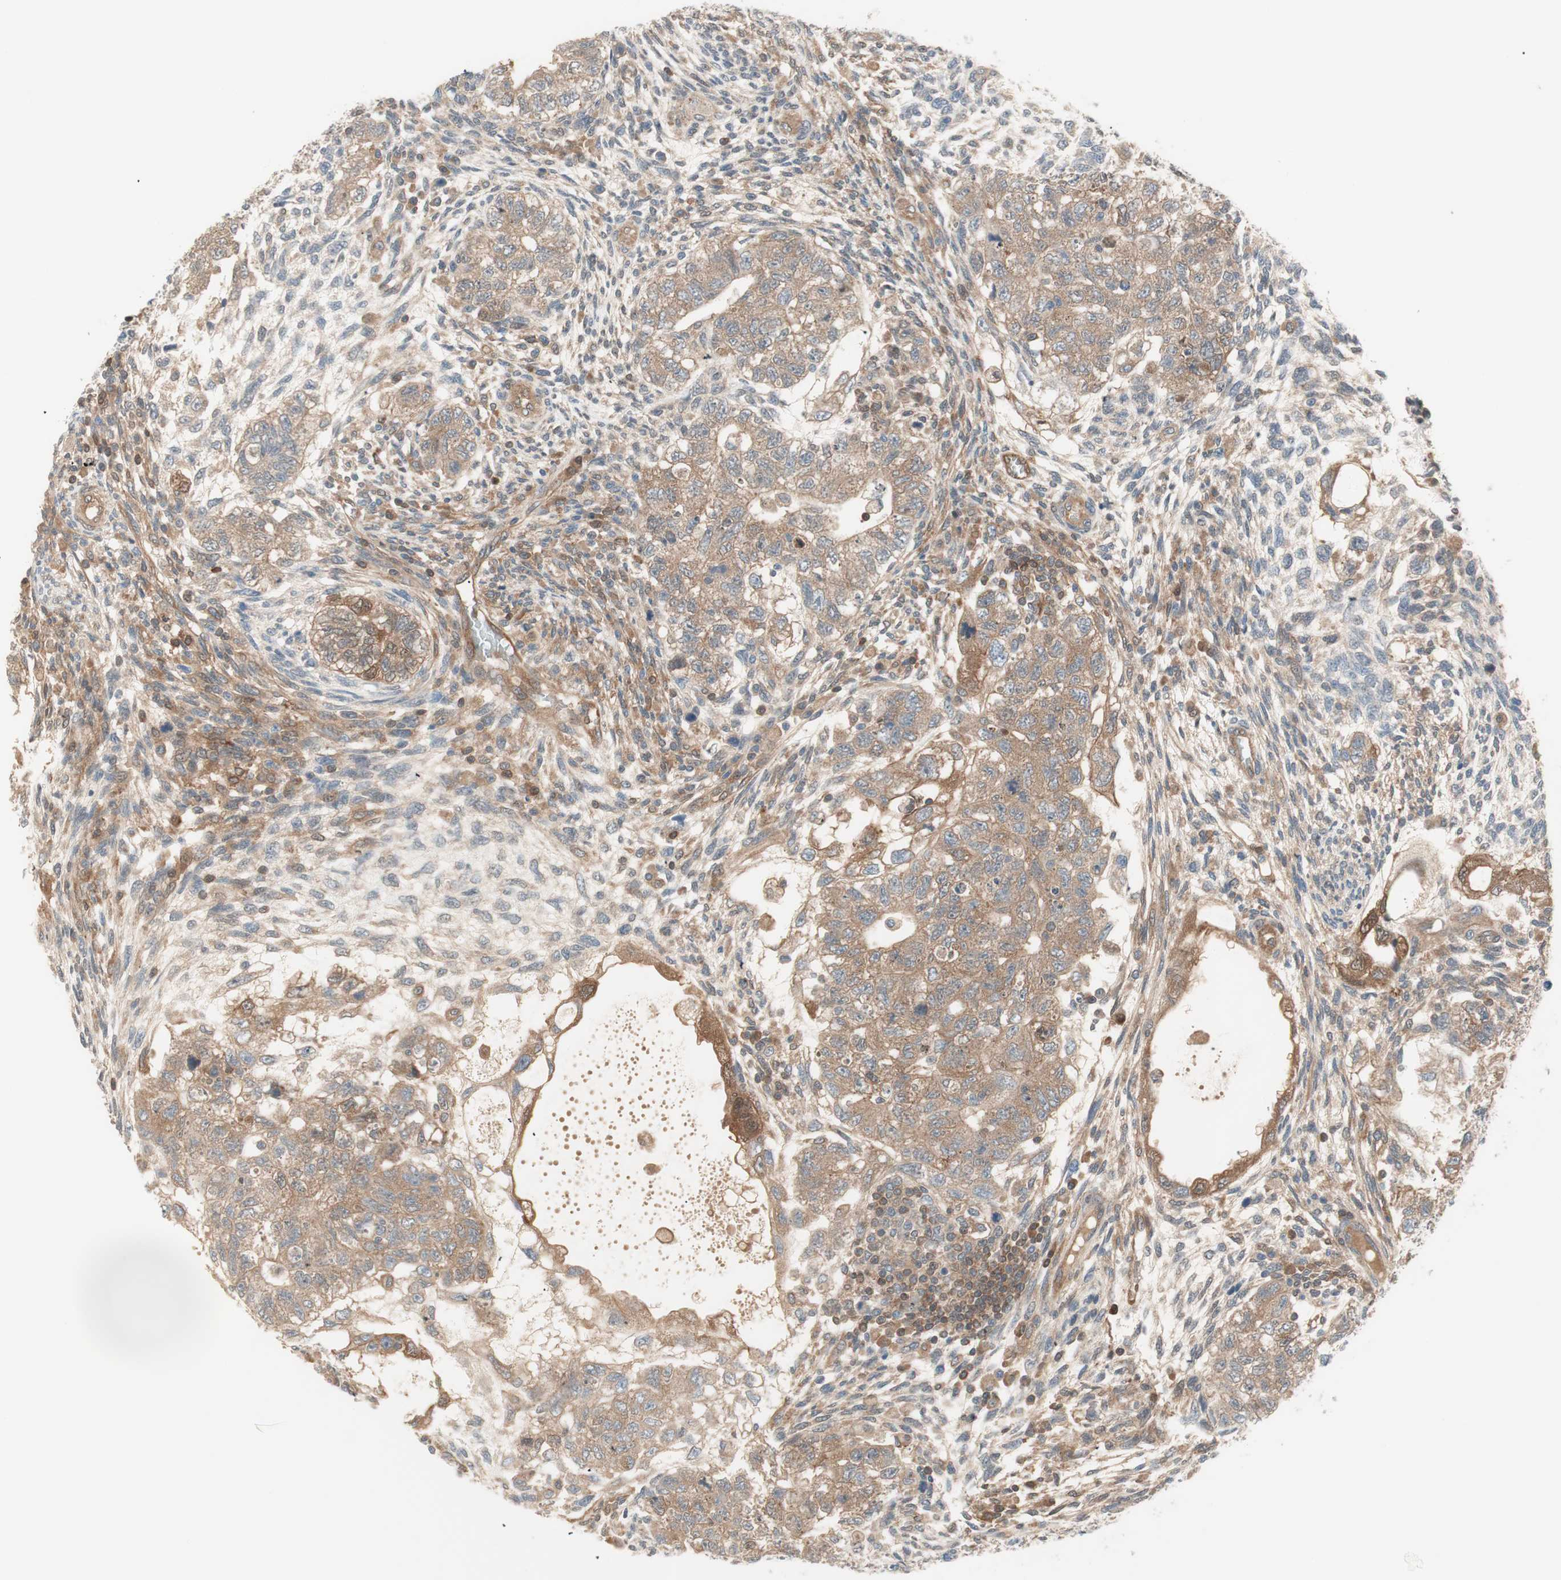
{"staining": {"intensity": "moderate", "quantity": ">75%", "location": "cytoplasmic/membranous"}, "tissue": "testis cancer", "cell_type": "Tumor cells", "image_type": "cancer", "snomed": [{"axis": "morphology", "description": "Normal tissue, NOS"}, {"axis": "morphology", "description": "Carcinoma, Embryonal, NOS"}, {"axis": "topography", "description": "Testis"}], "caption": "Testis cancer (embryonal carcinoma) tissue exhibits moderate cytoplasmic/membranous staining in about >75% of tumor cells Nuclei are stained in blue.", "gene": "GALT", "patient": {"sex": "male", "age": 36}}